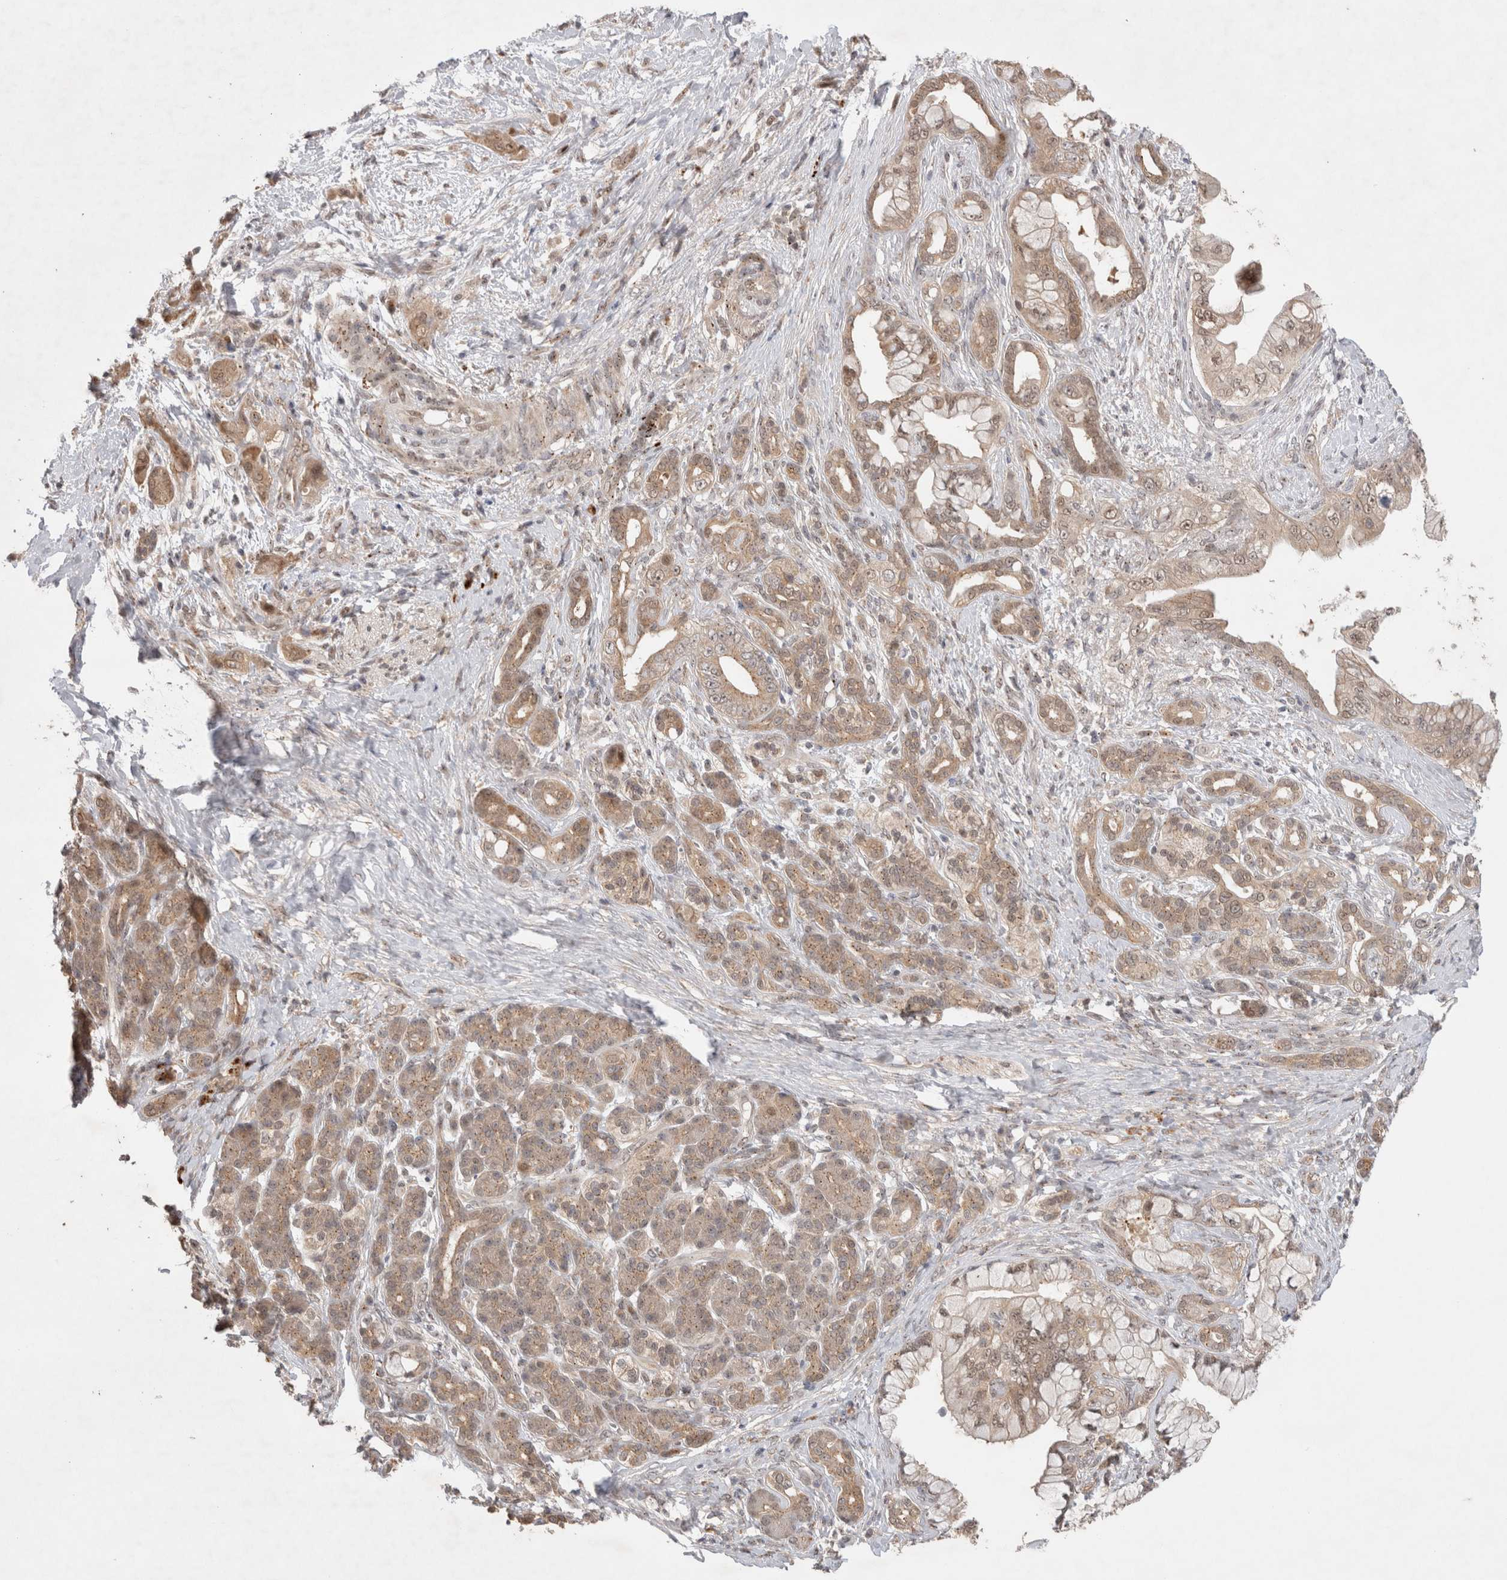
{"staining": {"intensity": "weak", "quantity": ">75%", "location": "cytoplasmic/membranous,nuclear"}, "tissue": "pancreatic cancer", "cell_type": "Tumor cells", "image_type": "cancer", "snomed": [{"axis": "morphology", "description": "Adenocarcinoma, NOS"}, {"axis": "topography", "description": "Pancreas"}], "caption": "High-magnification brightfield microscopy of pancreatic adenocarcinoma stained with DAB (brown) and counterstained with hematoxylin (blue). tumor cells exhibit weak cytoplasmic/membranous and nuclear expression is present in approximately>75% of cells.", "gene": "SLC29A1", "patient": {"sex": "male", "age": 59}}